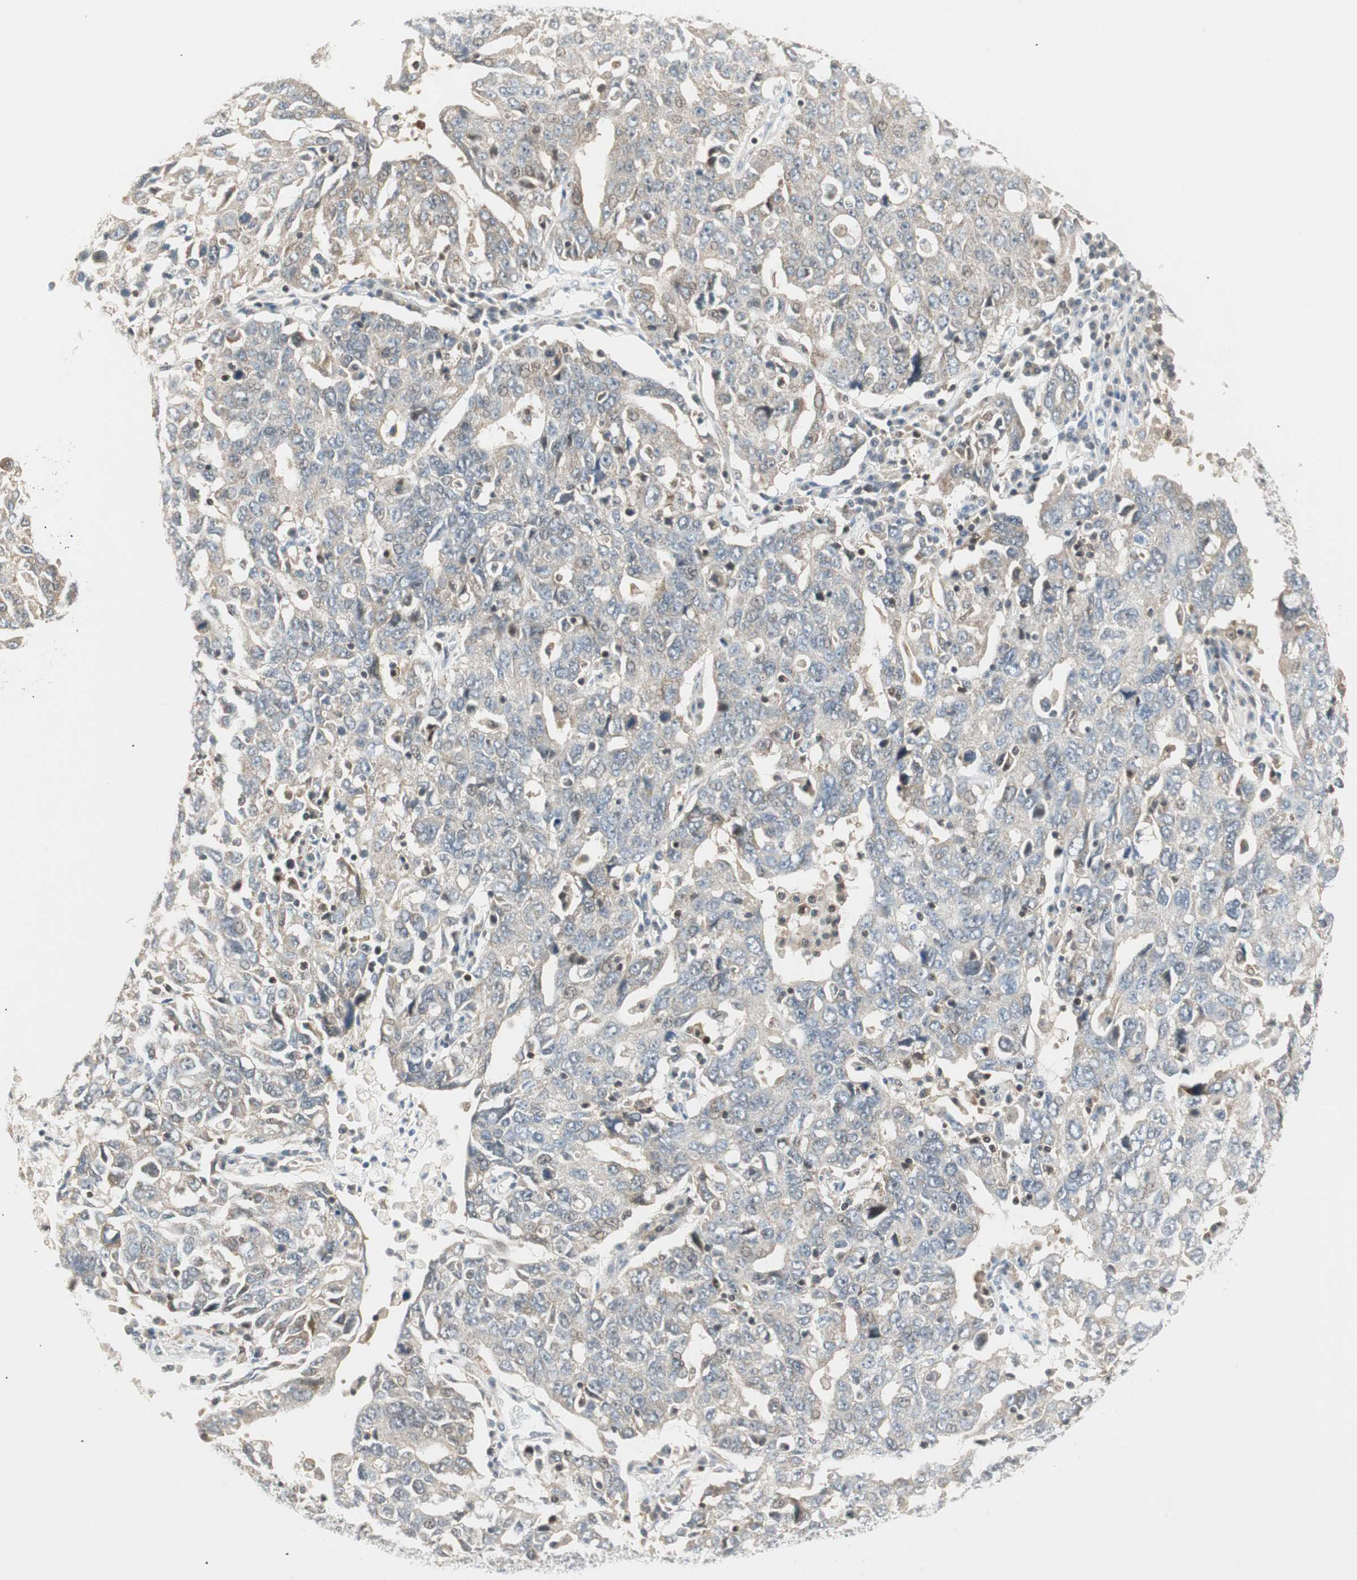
{"staining": {"intensity": "negative", "quantity": "none", "location": "none"}, "tissue": "ovarian cancer", "cell_type": "Tumor cells", "image_type": "cancer", "snomed": [{"axis": "morphology", "description": "Carcinoma, endometroid"}, {"axis": "topography", "description": "Ovary"}], "caption": "Ovarian cancer was stained to show a protein in brown. There is no significant staining in tumor cells.", "gene": "PPP1CA", "patient": {"sex": "female", "age": 62}}